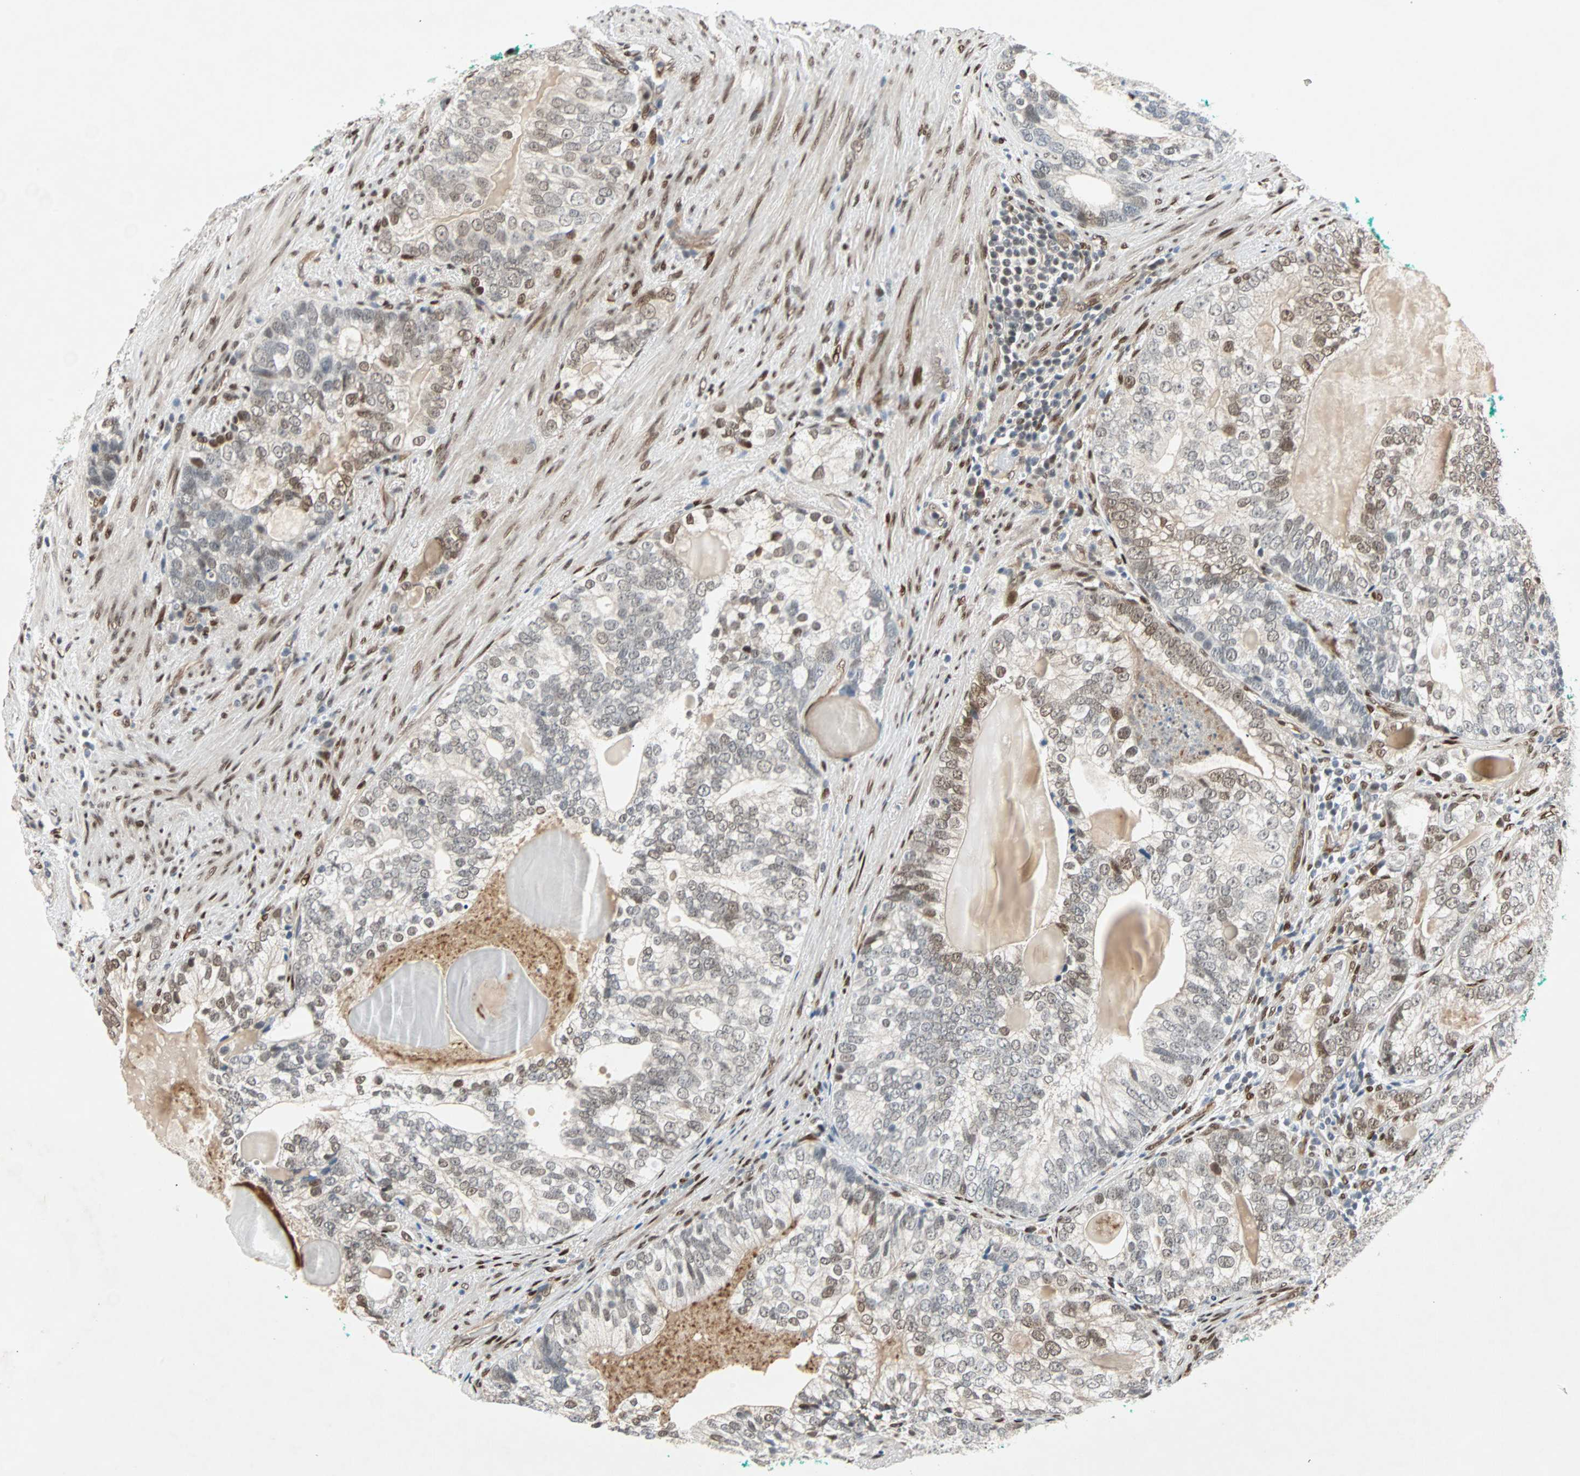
{"staining": {"intensity": "moderate", "quantity": "25%-75%", "location": "nuclear"}, "tissue": "prostate cancer", "cell_type": "Tumor cells", "image_type": "cancer", "snomed": [{"axis": "morphology", "description": "Adenocarcinoma, High grade"}, {"axis": "topography", "description": "Prostate"}], "caption": "Tumor cells display medium levels of moderate nuclear positivity in about 25%-75% of cells in high-grade adenocarcinoma (prostate).", "gene": "WWTR1", "patient": {"sex": "male", "age": 66}}